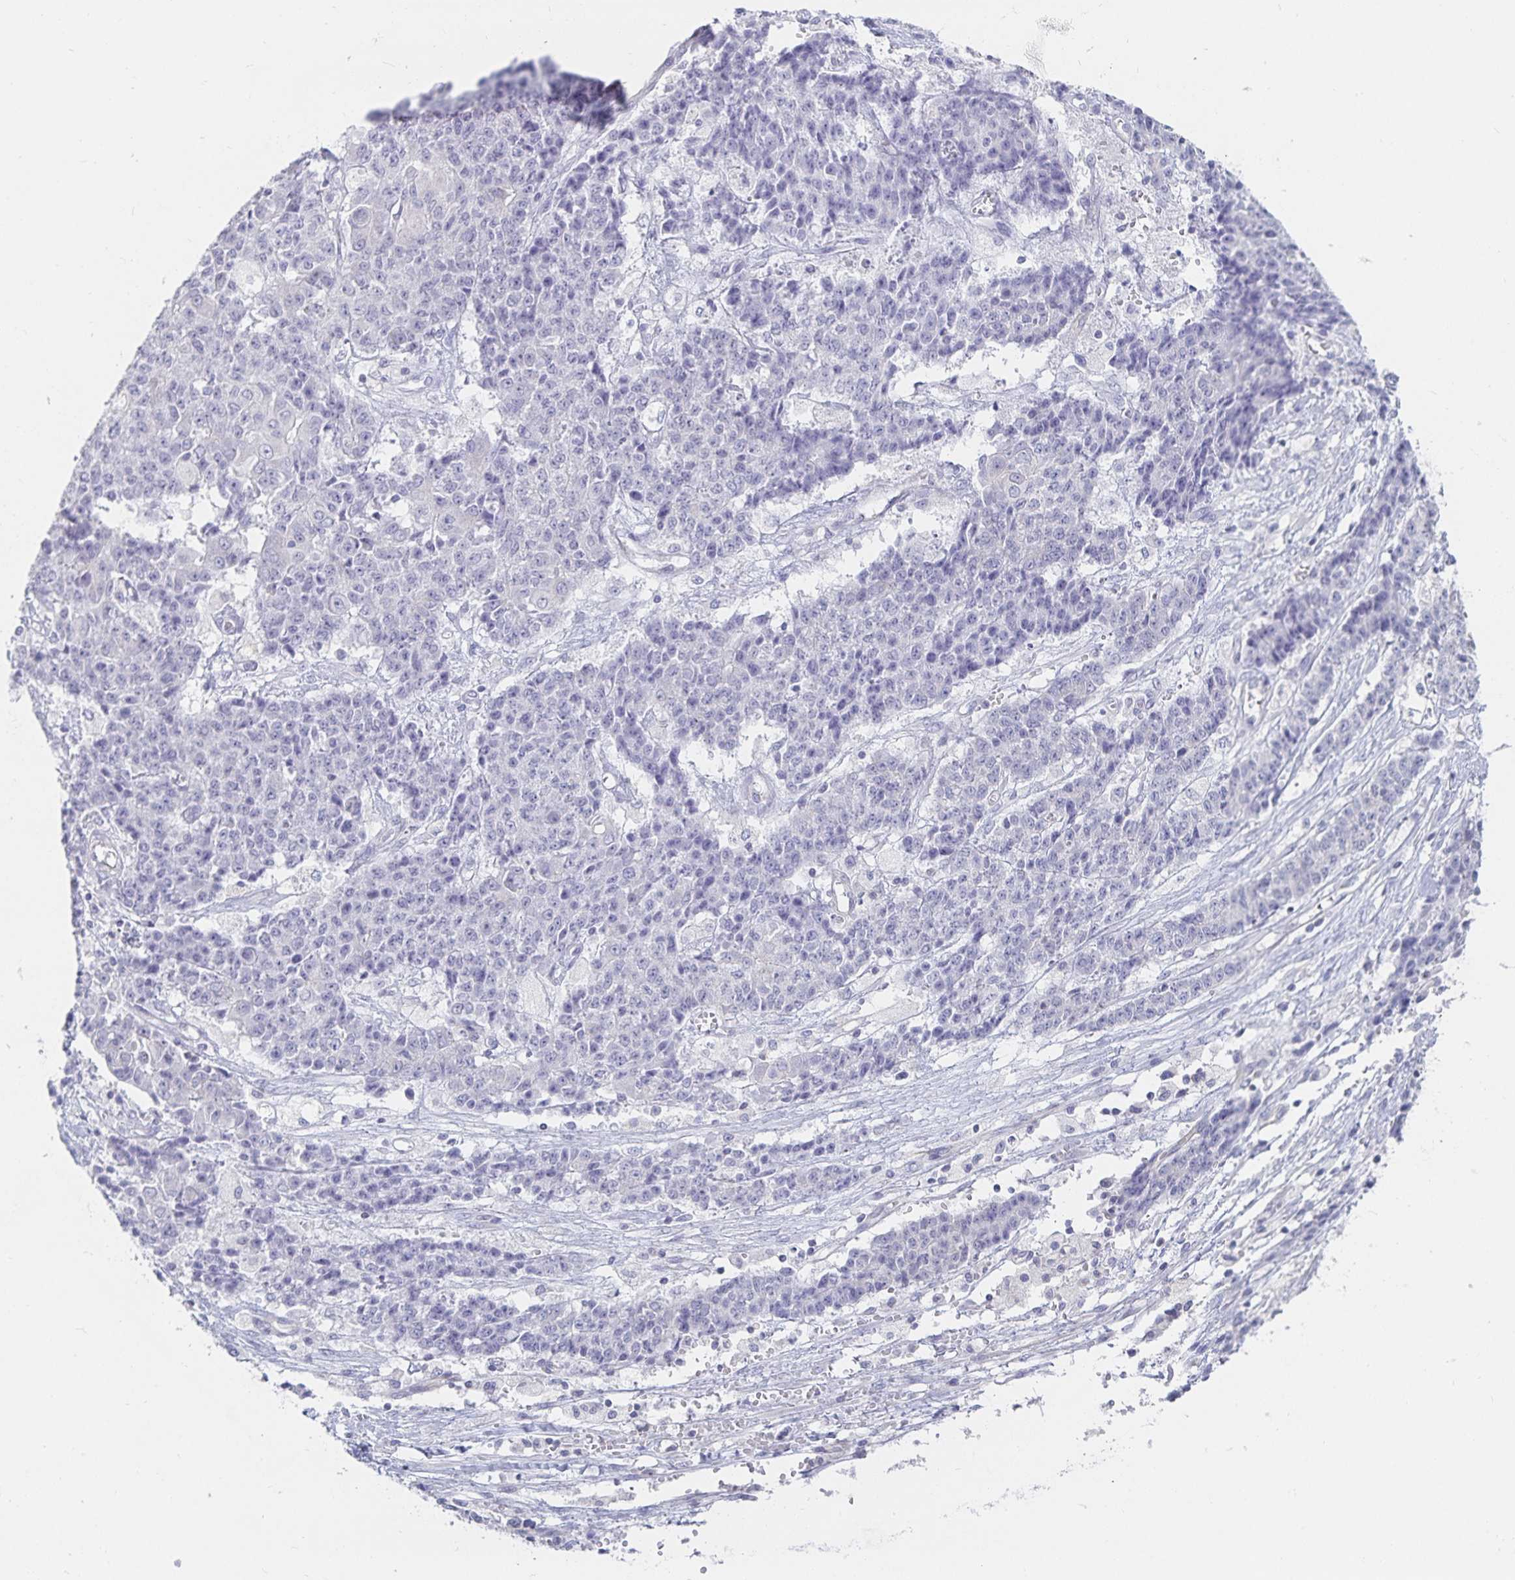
{"staining": {"intensity": "negative", "quantity": "none", "location": "none"}, "tissue": "ovarian cancer", "cell_type": "Tumor cells", "image_type": "cancer", "snomed": [{"axis": "morphology", "description": "Carcinoma, endometroid"}, {"axis": "topography", "description": "Ovary"}], "caption": "IHC histopathology image of neoplastic tissue: ovarian endometroid carcinoma stained with DAB (3,3'-diaminobenzidine) exhibits no significant protein staining in tumor cells.", "gene": "SFTPA1", "patient": {"sex": "female", "age": 42}}